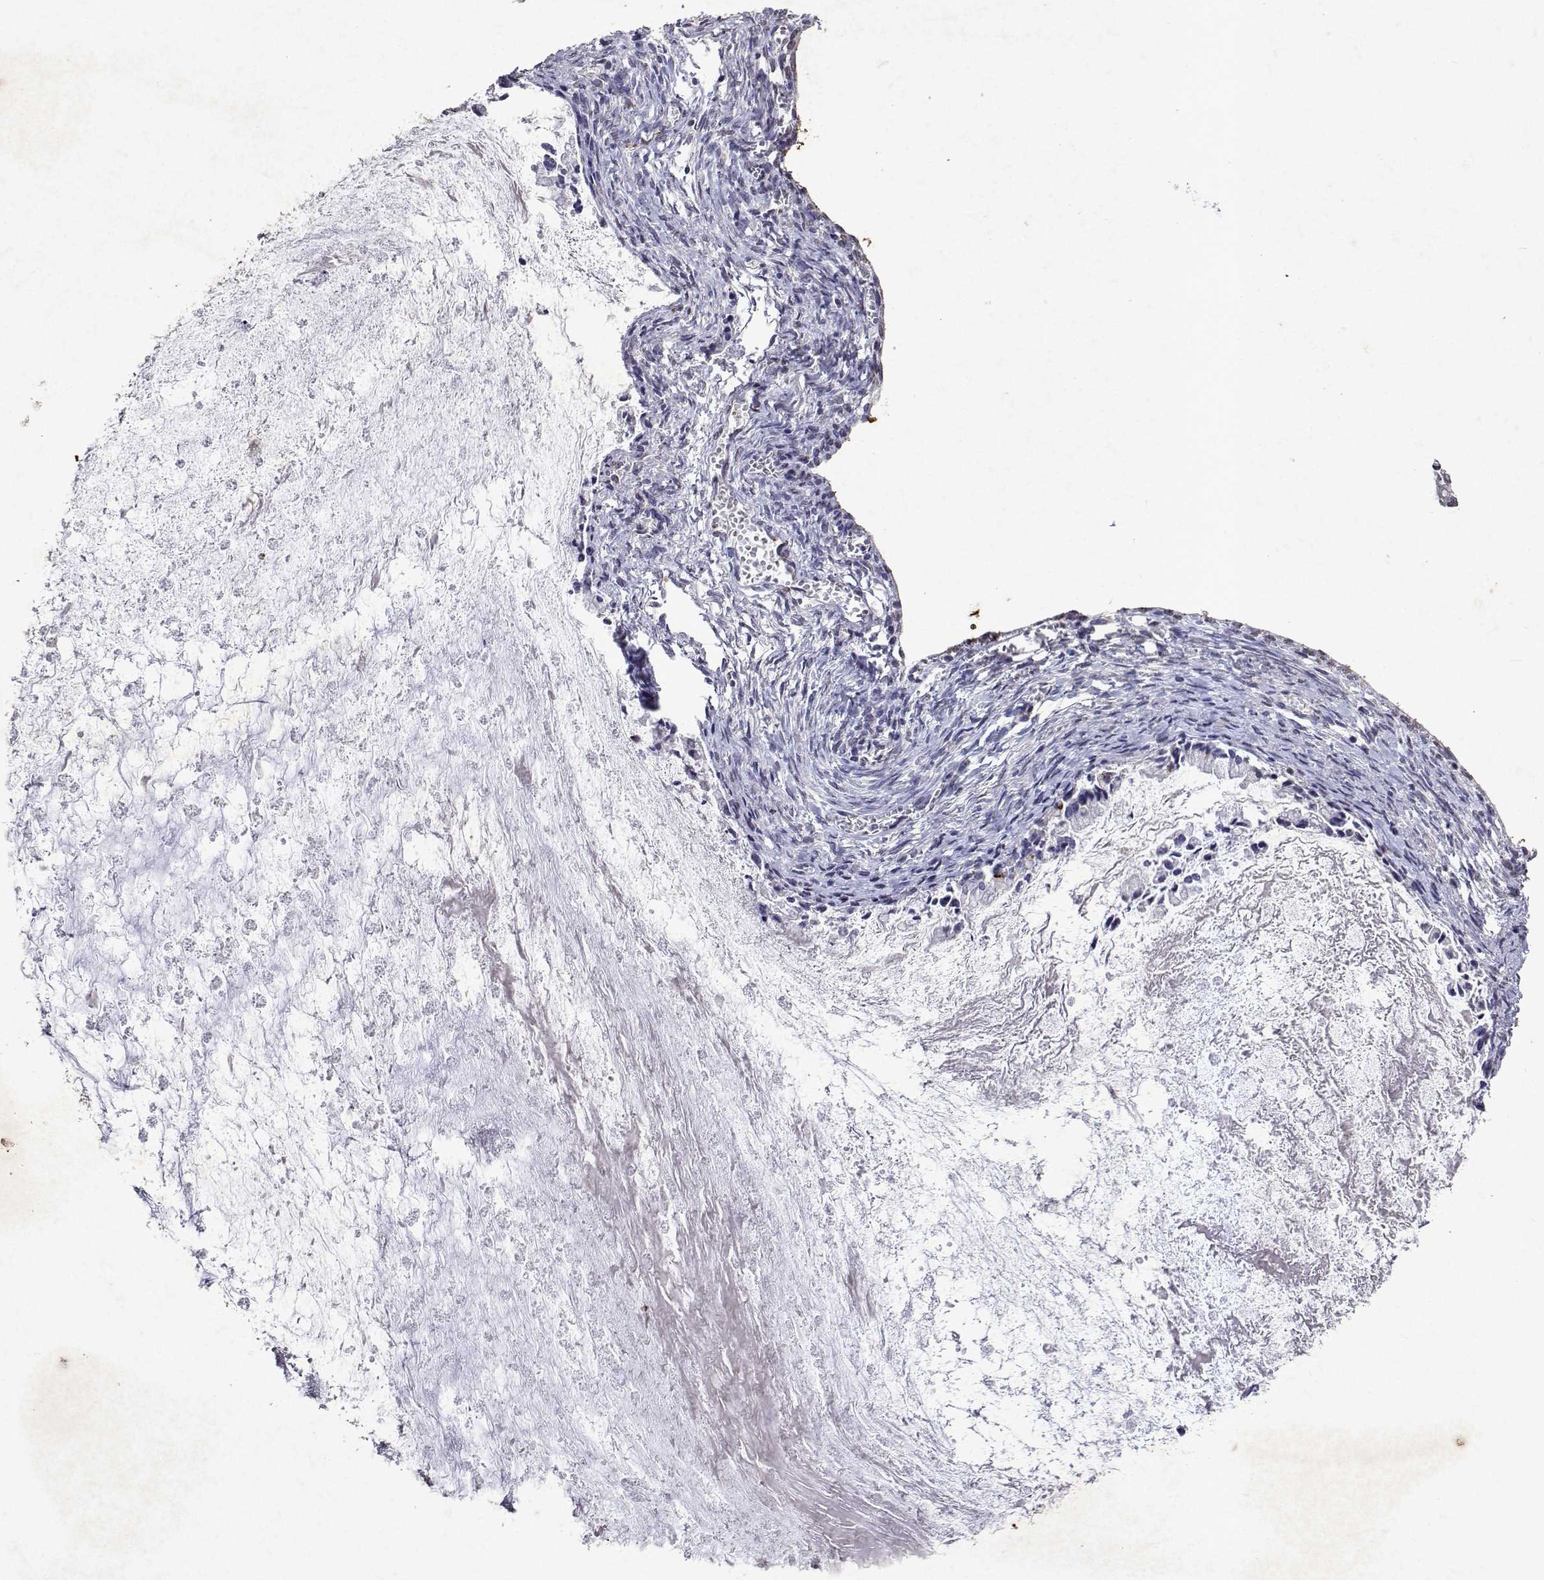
{"staining": {"intensity": "negative", "quantity": "none", "location": "none"}, "tissue": "ovarian cancer", "cell_type": "Tumor cells", "image_type": "cancer", "snomed": [{"axis": "morphology", "description": "Cystadenocarcinoma, mucinous, NOS"}, {"axis": "topography", "description": "Ovary"}], "caption": "Immunohistochemistry (IHC) histopathology image of neoplastic tissue: ovarian mucinous cystadenocarcinoma stained with DAB displays no significant protein expression in tumor cells. Nuclei are stained in blue.", "gene": "DUSP28", "patient": {"sex": "female", "age": 67}}